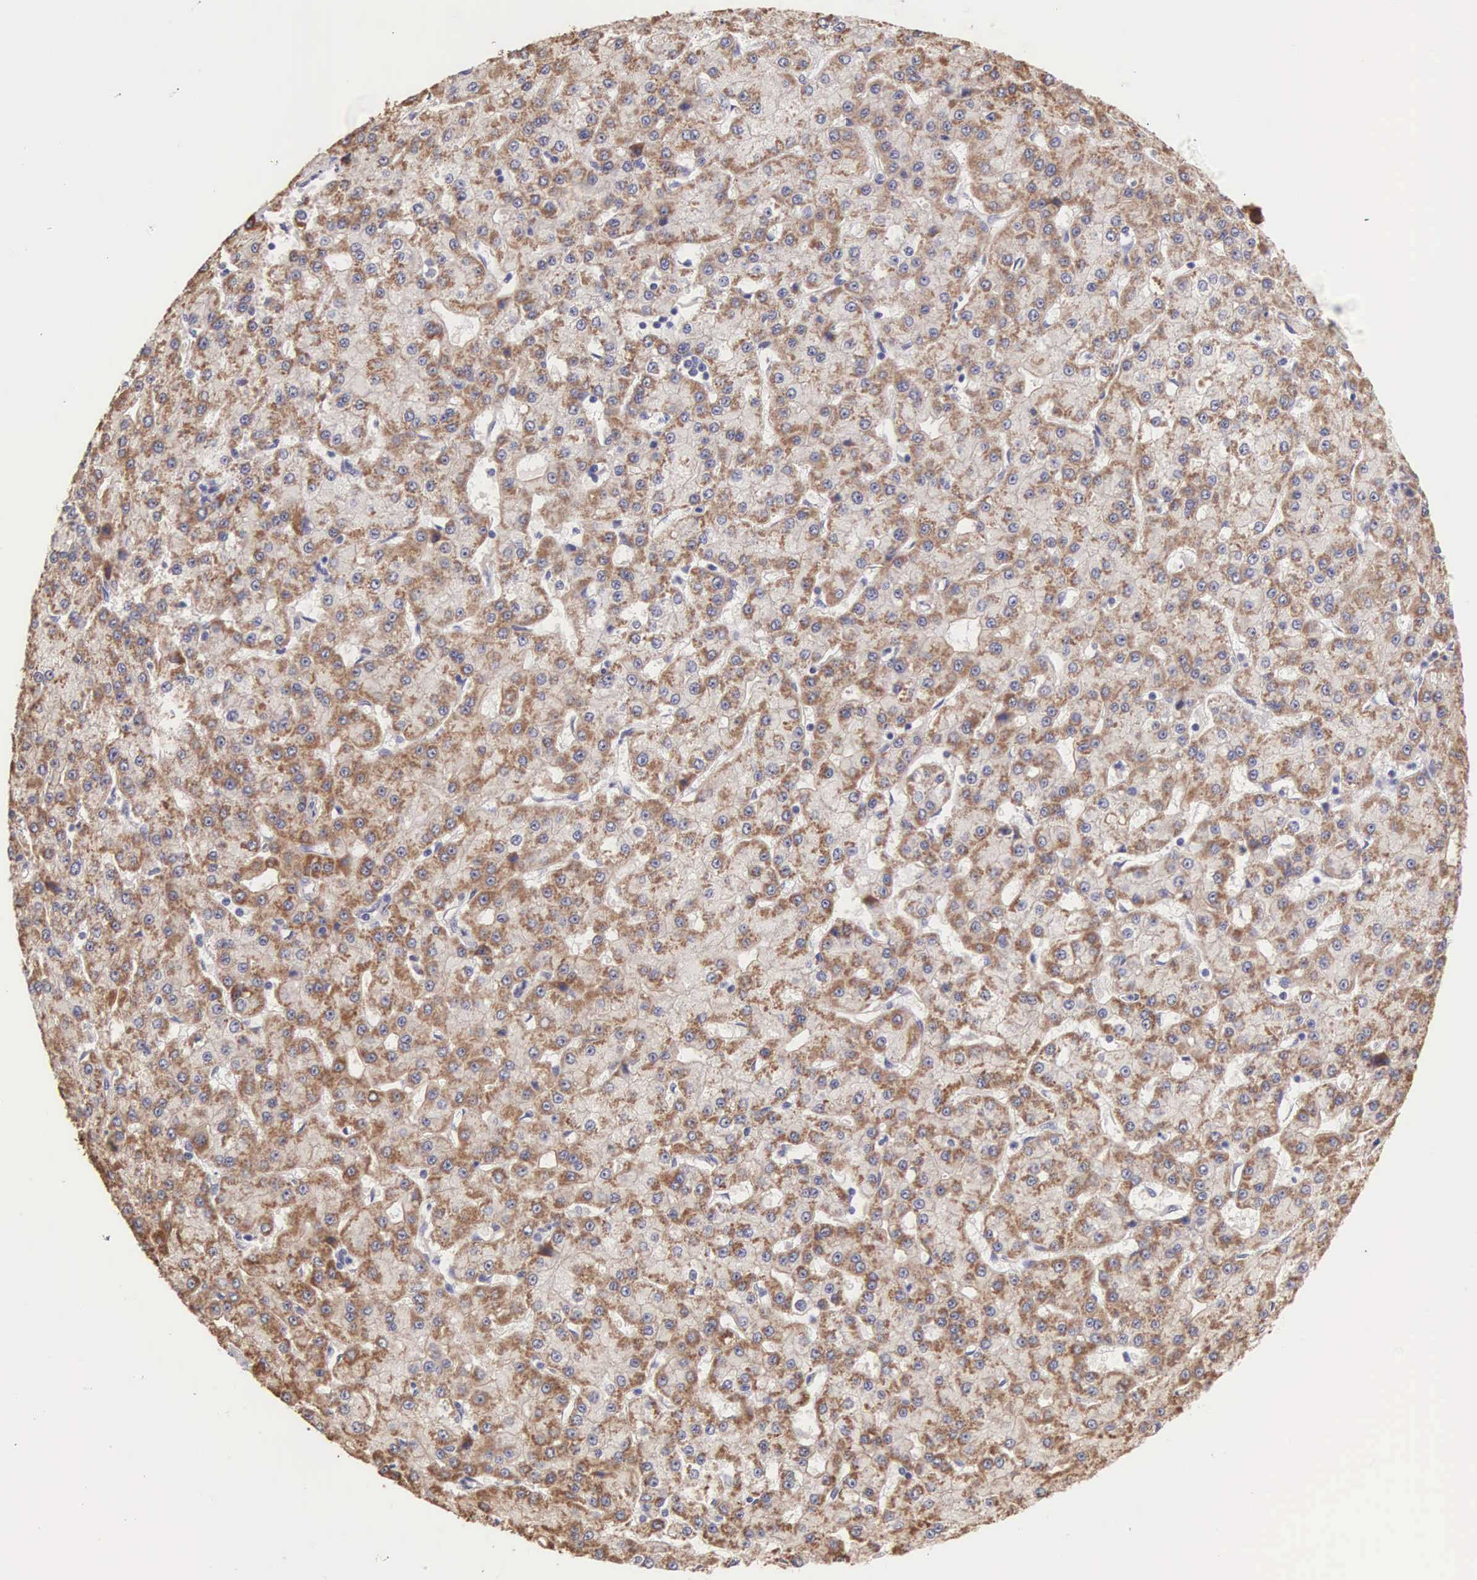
{"staining": {"intensity": "moderate", "quantity": ">75%", "location": "cytoplasmic/membranous"}, "tissue": "liver cancer", "cell_type": "Tumor cells", "image_type": "cancer", "snomed": [{"axis": "morphology", "description": "Carcinoma, Hepatocellular, NOS"}, {"axis": "topography", "description": "Liver"}], "caption": "Moderate cytoplasmic/membranous positivity is present in approximately >75% of tumor cells in liver cancer.", "gene": "PIR", "patient": {"sex": "male", "age": 47}}